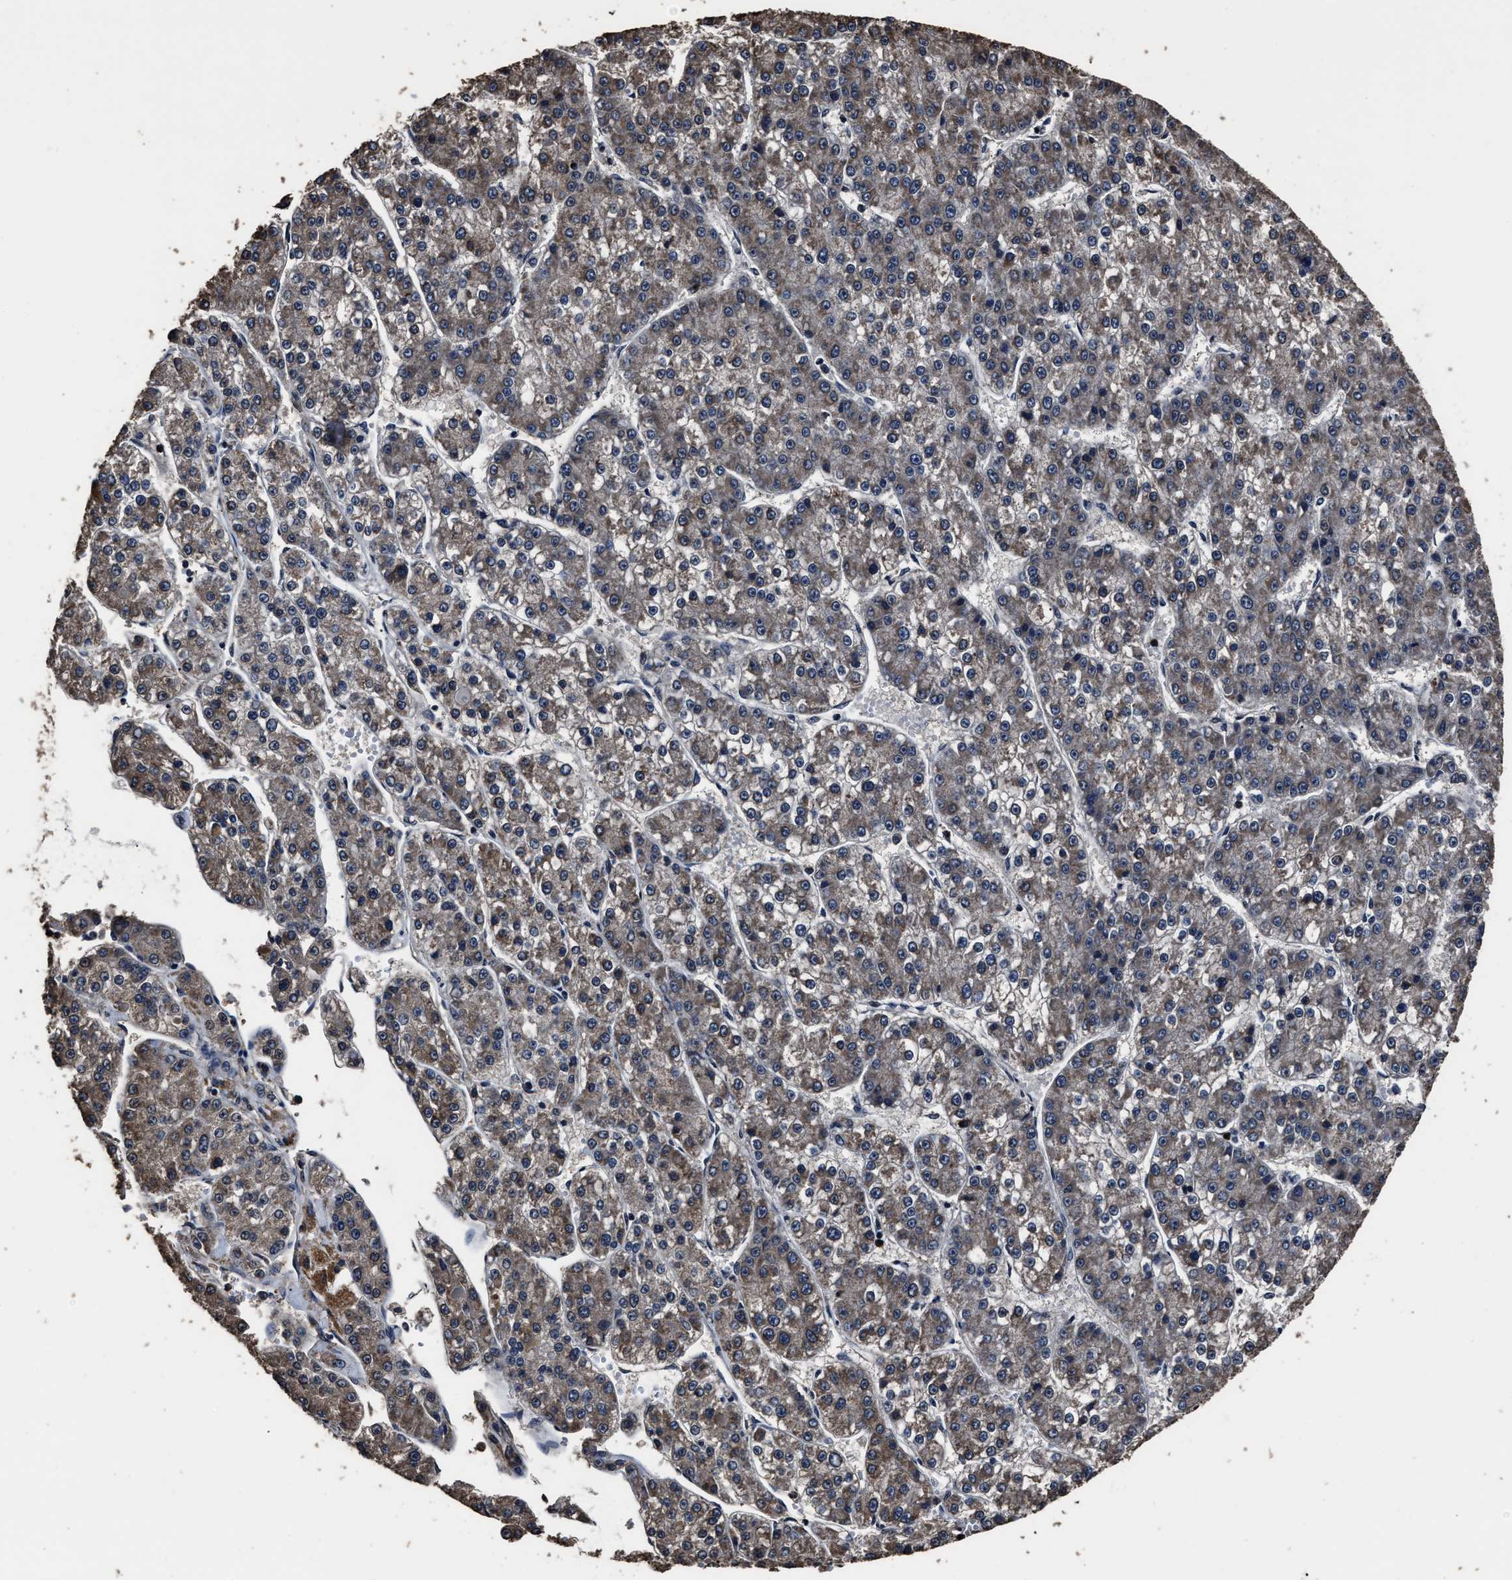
{"staining": {"intensity": "moderate", "quantity": ">75%", "location": "cytoplasmic/membranous"}, "tissue": "liver cancer", "cell_type": "Tumor cells", "image_type": "cancer", "snomed": [{"axis": "morphology", "description": "Carcinoma, Hepatocellular, NOS"}, {"axis": "topography", "description": "Liver"}], "caption": "Liver hepatocellular carcinoma tissue reveals moderate cytoplasmic/membranous expression in about >75% of tumor cells", "gene": "RSBN1L", "patient": {"sex": "female", "age": 73}}